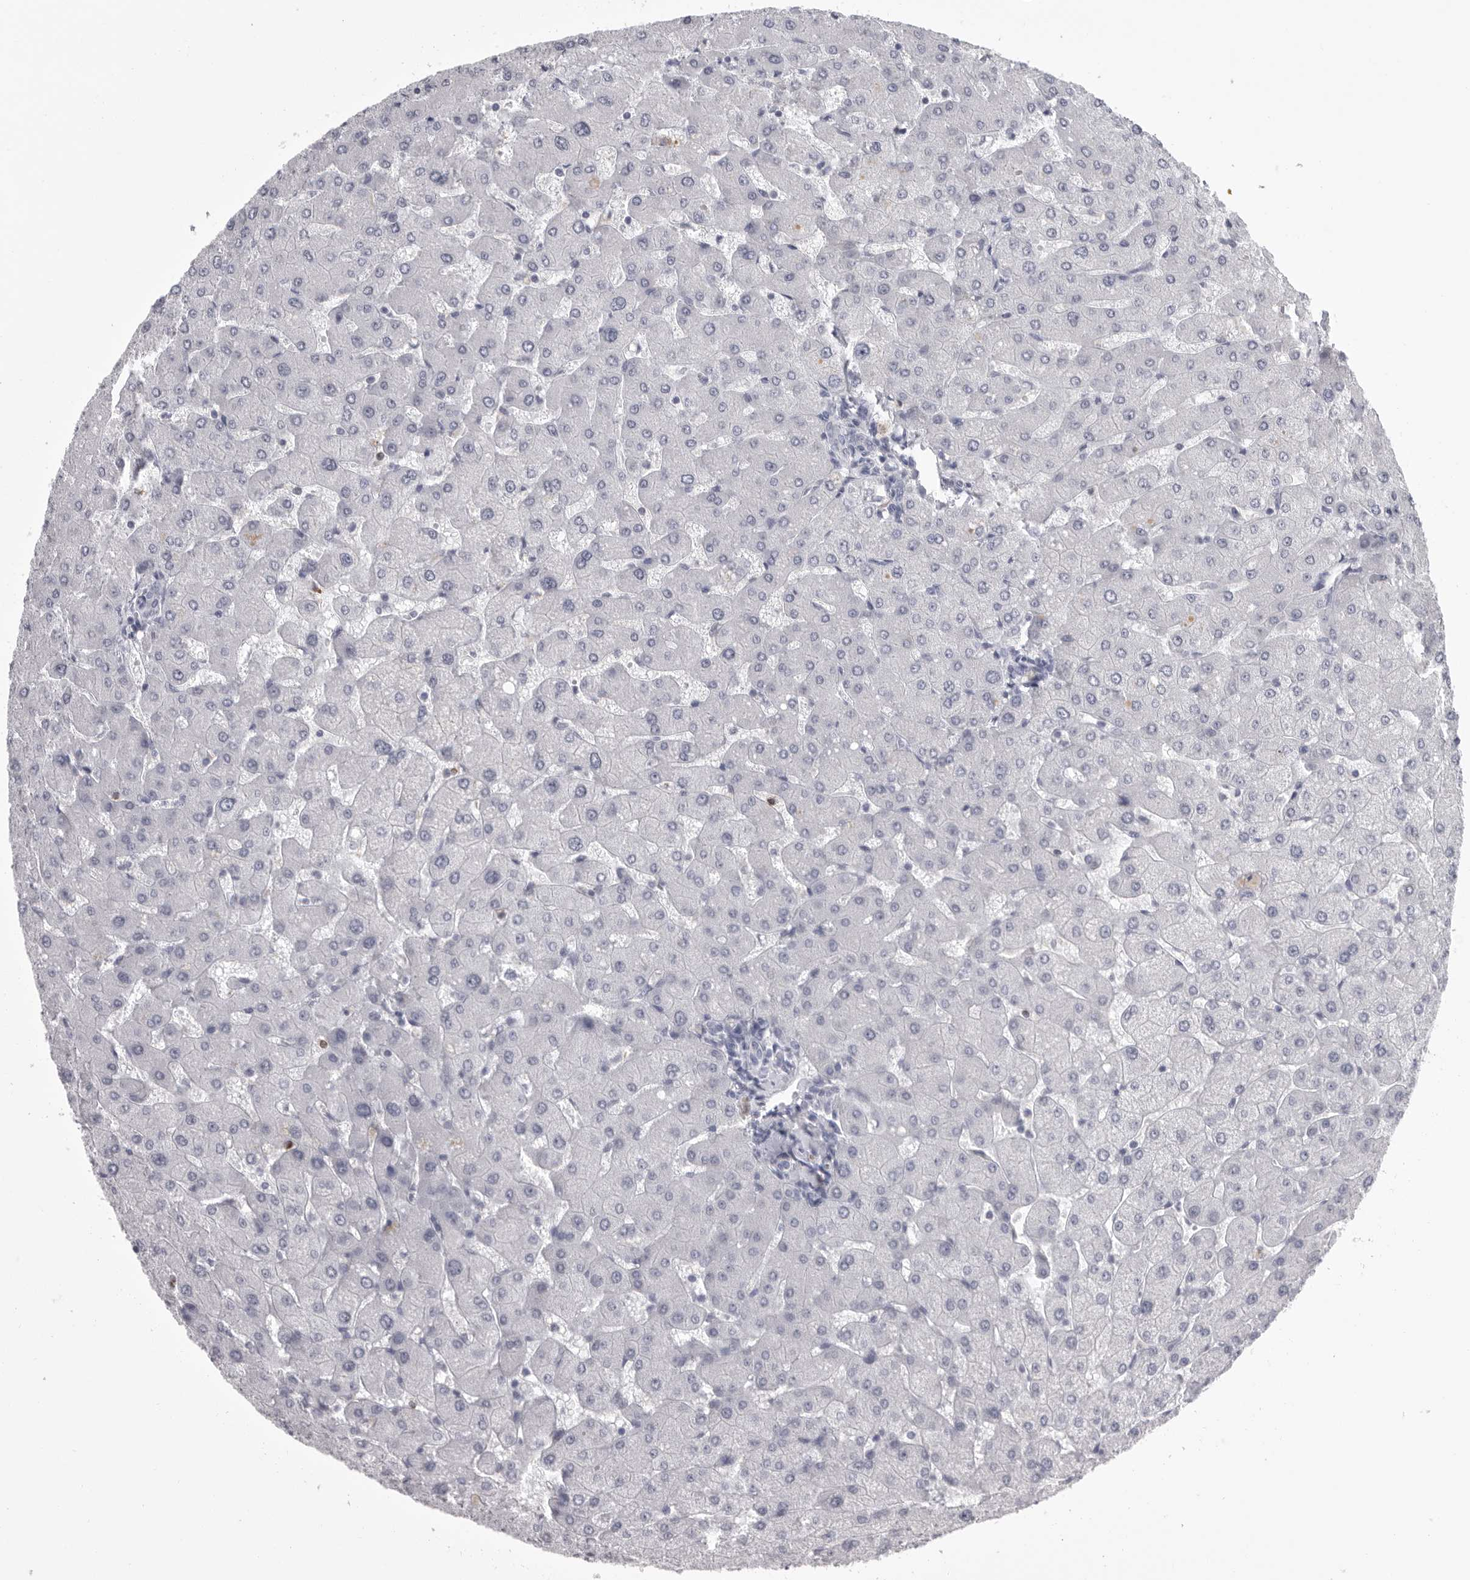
{"staining": {"intensity": "negative", "quantity": "none", "location": "none"}, "tissue": "liver", "cell_type": "Cholangiocytes", "image_type": "normal", "snomed": [{"axis": "morphology", "description": "Normal tissue, NOS"}, {"axis": "topography", "description": "Liver"}], "caption": "High magnification brightfield microscopy of unremarkable liver stained with DAB (3,3'-diaminobenzidine) (brown) and counterstained with hematoxylin (blue): cholangiocytes show no significant staining. (DAB IHC visualized using brightfield microscopy, high magnification).", "gene": "GNLY", "patient": {"sex": "male", "age": 55}}